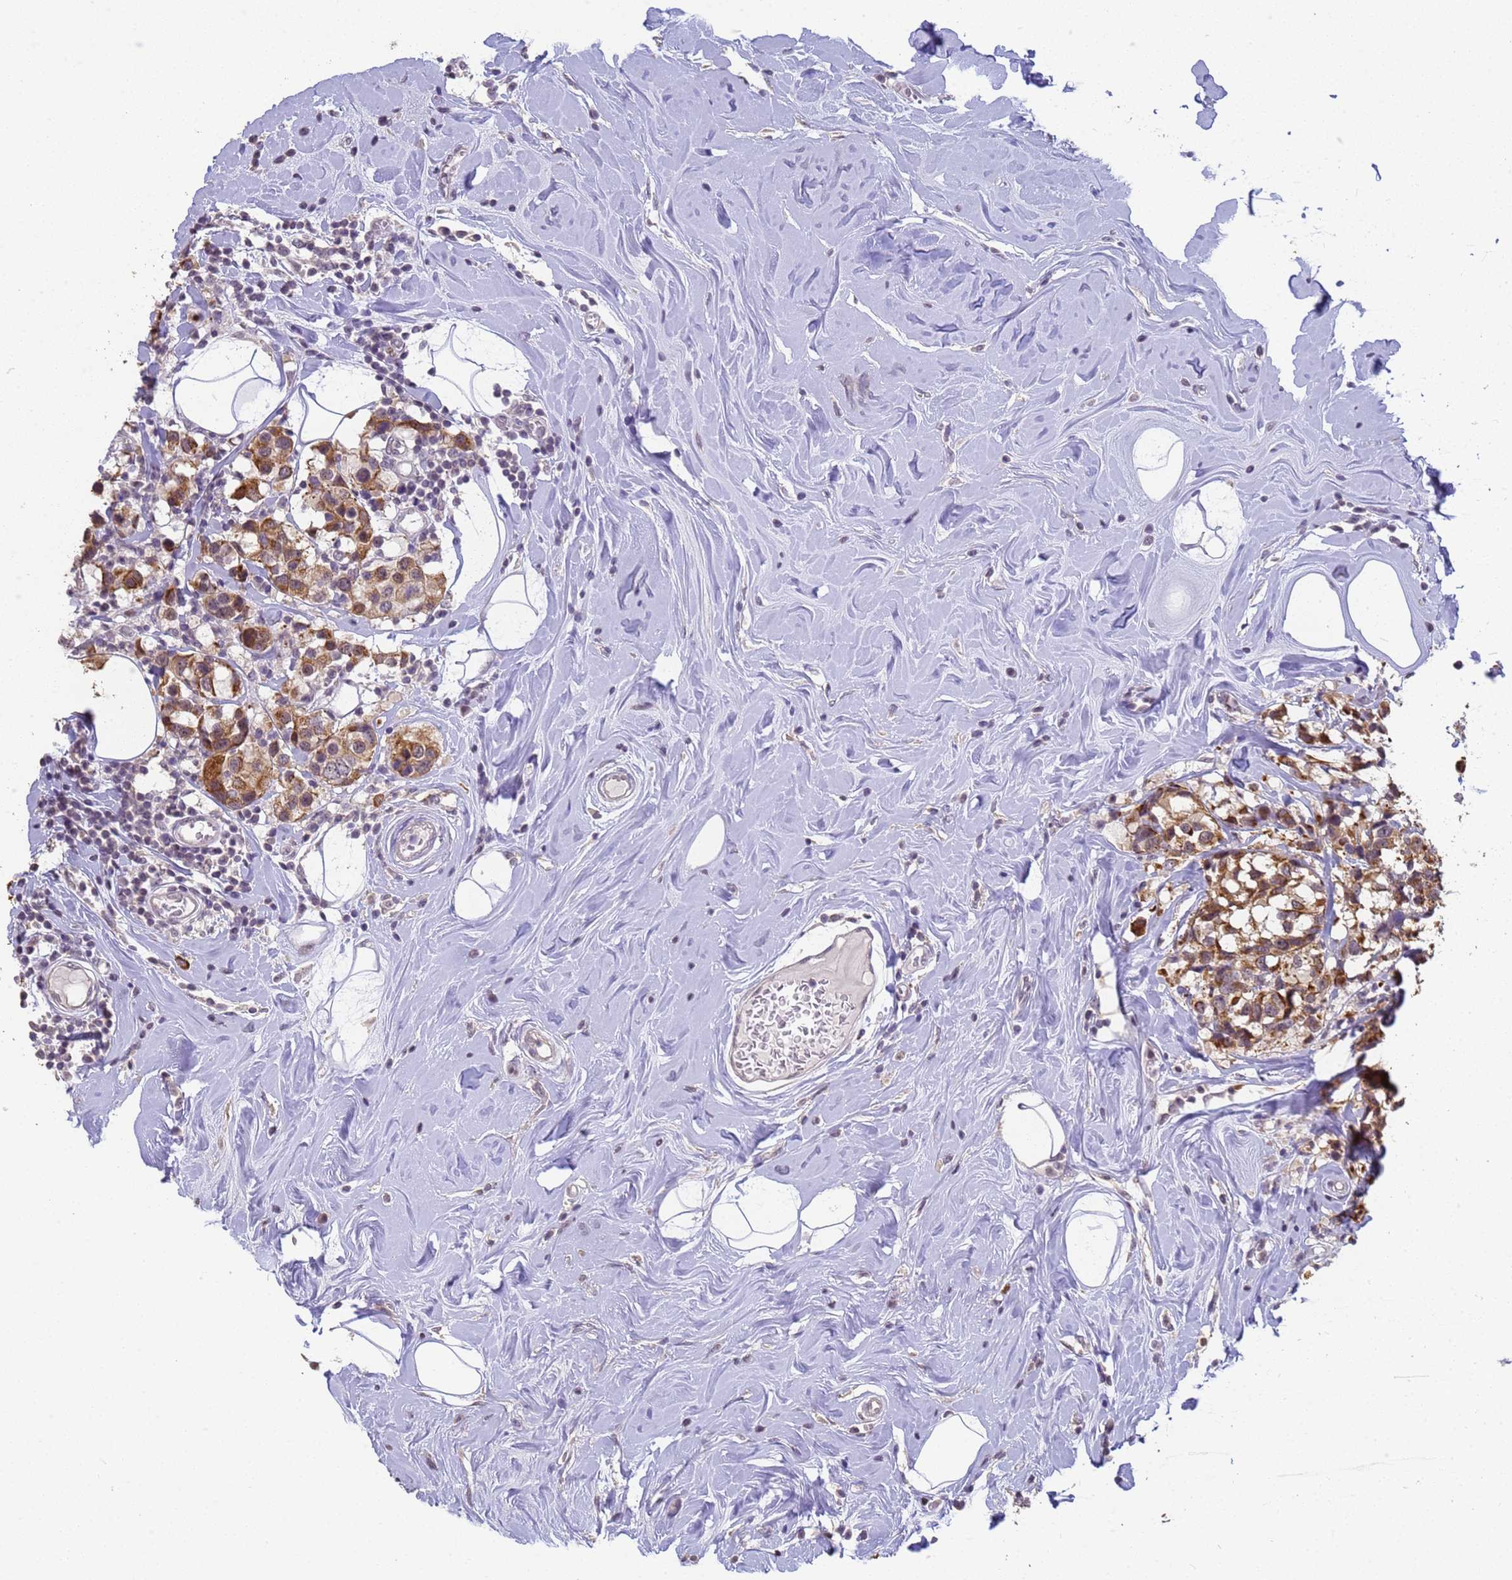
{"staining": {"intensity": "moderate", "quantity": ">75%", "location": "cytoplasmic/membranous"}, "tissue": "breast cancer", "cell_type": "Tumor cells", "image_type": "cancer", "snomed": [{"axis": "morphology", "description": "Lobular carcinoma"}, {"axis": "topography", "description": "Breast"}], "caption": "Lobular carcinoma (breast) stained with a brown dye reveals moderate cytoplasmic/membranous positive expression in about >75% of tumor cells.", "gene": "VWA3A", "patient": {"sex": "female", "age": 59}}